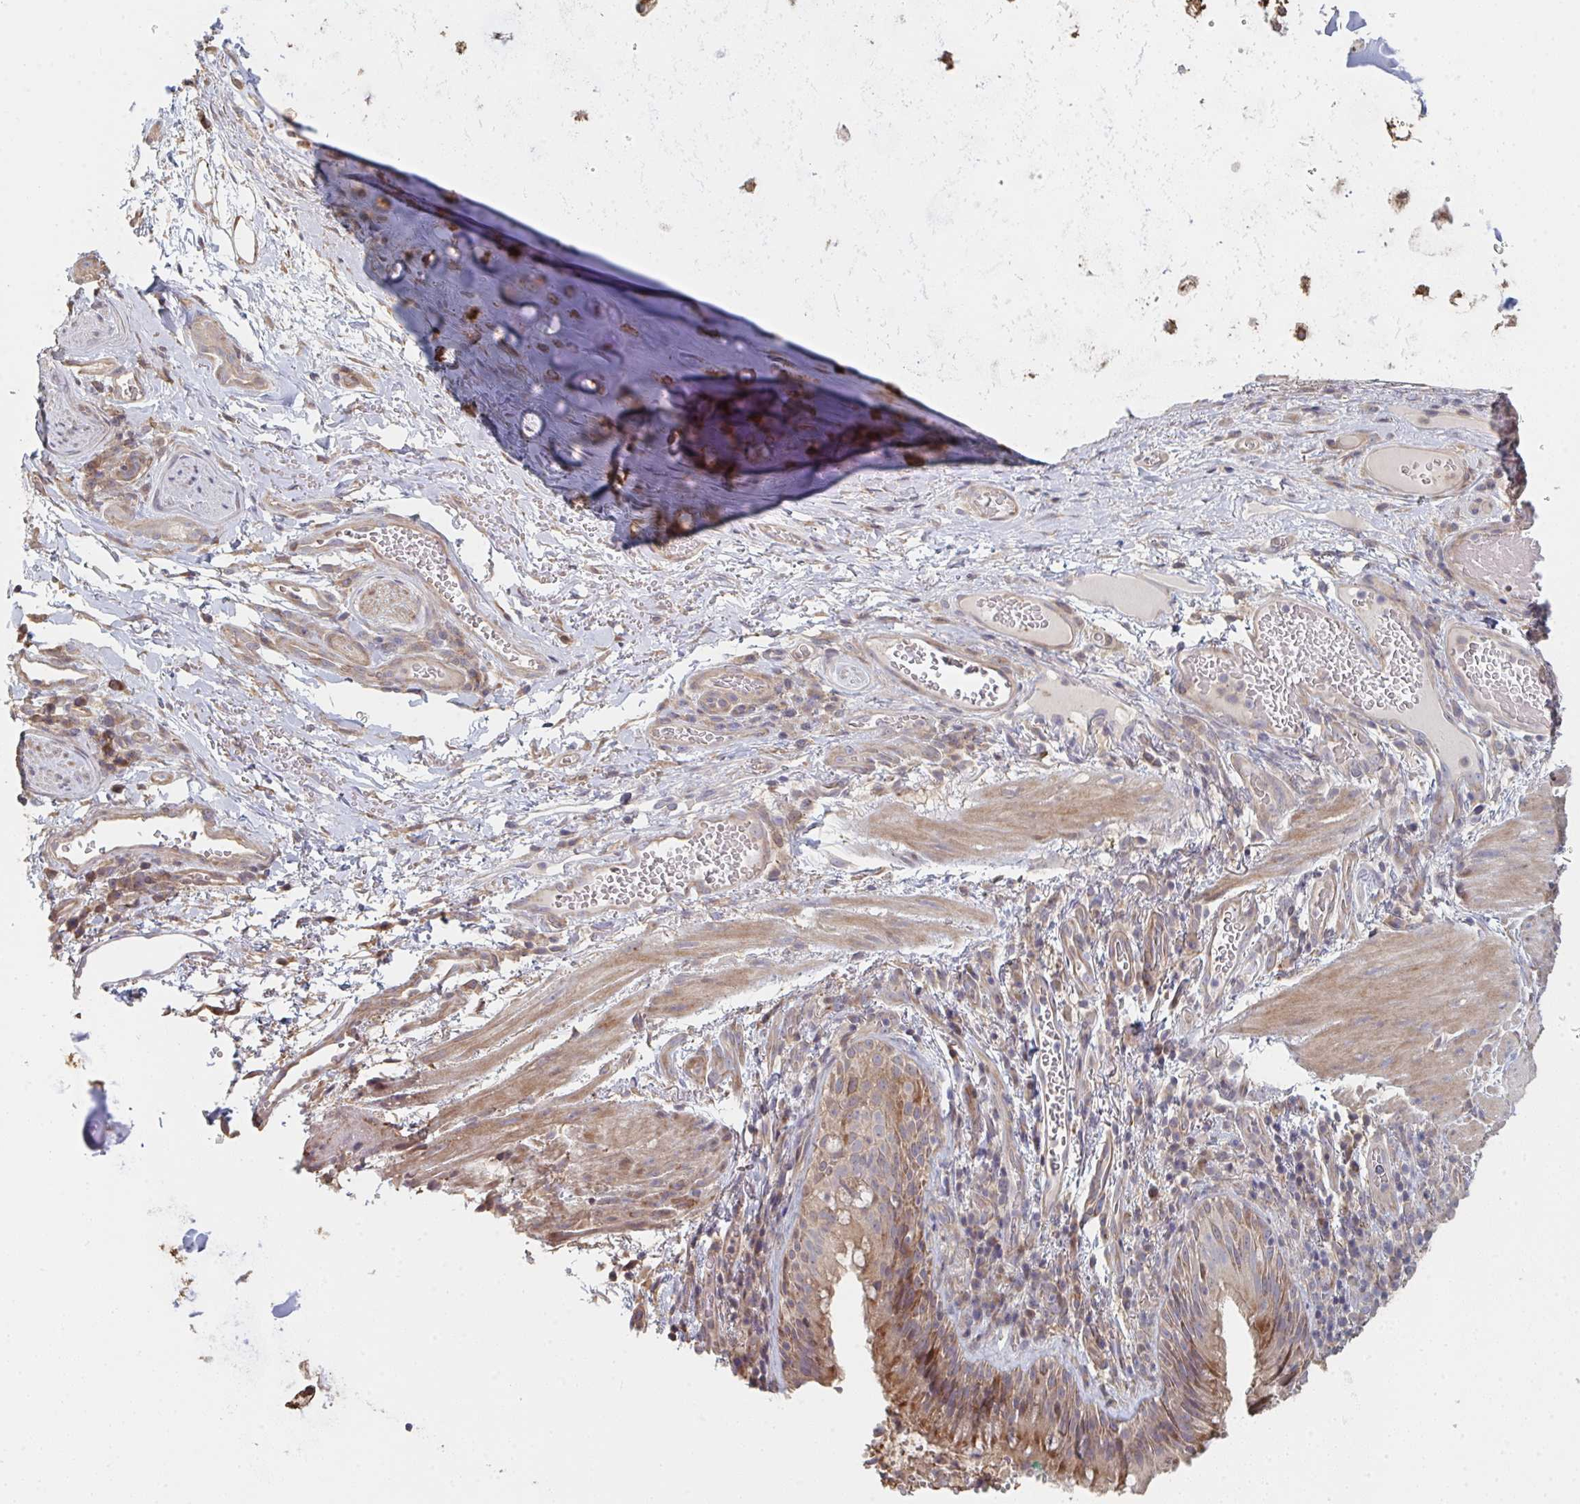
{"staining": {"intensity": "moderate", "quantity": ">75%", "location": "cytoplasmic/membranous"}, "tissue": "bronchus", "cell_type": "Respiratory epithelial cells", "image_type": "normal", "snomed": [{"axis": "morphology", "description": "Normal tissue, NOS"}, {"axis": "topography", "description": "Lymph node"}, {"axis": "topography", "description": "Bronchus"}], "caption": "This image shows unremarkable bronchus stained with immunohistochemistry to label a protein in brown. The cytoplasmic/membranous of respiratory epithelial cells show moderate positivity for the protein. Nuclei are counter-stained blue.", "gene": "PTEN", "patient": {"sex": "male", "age": 56}}